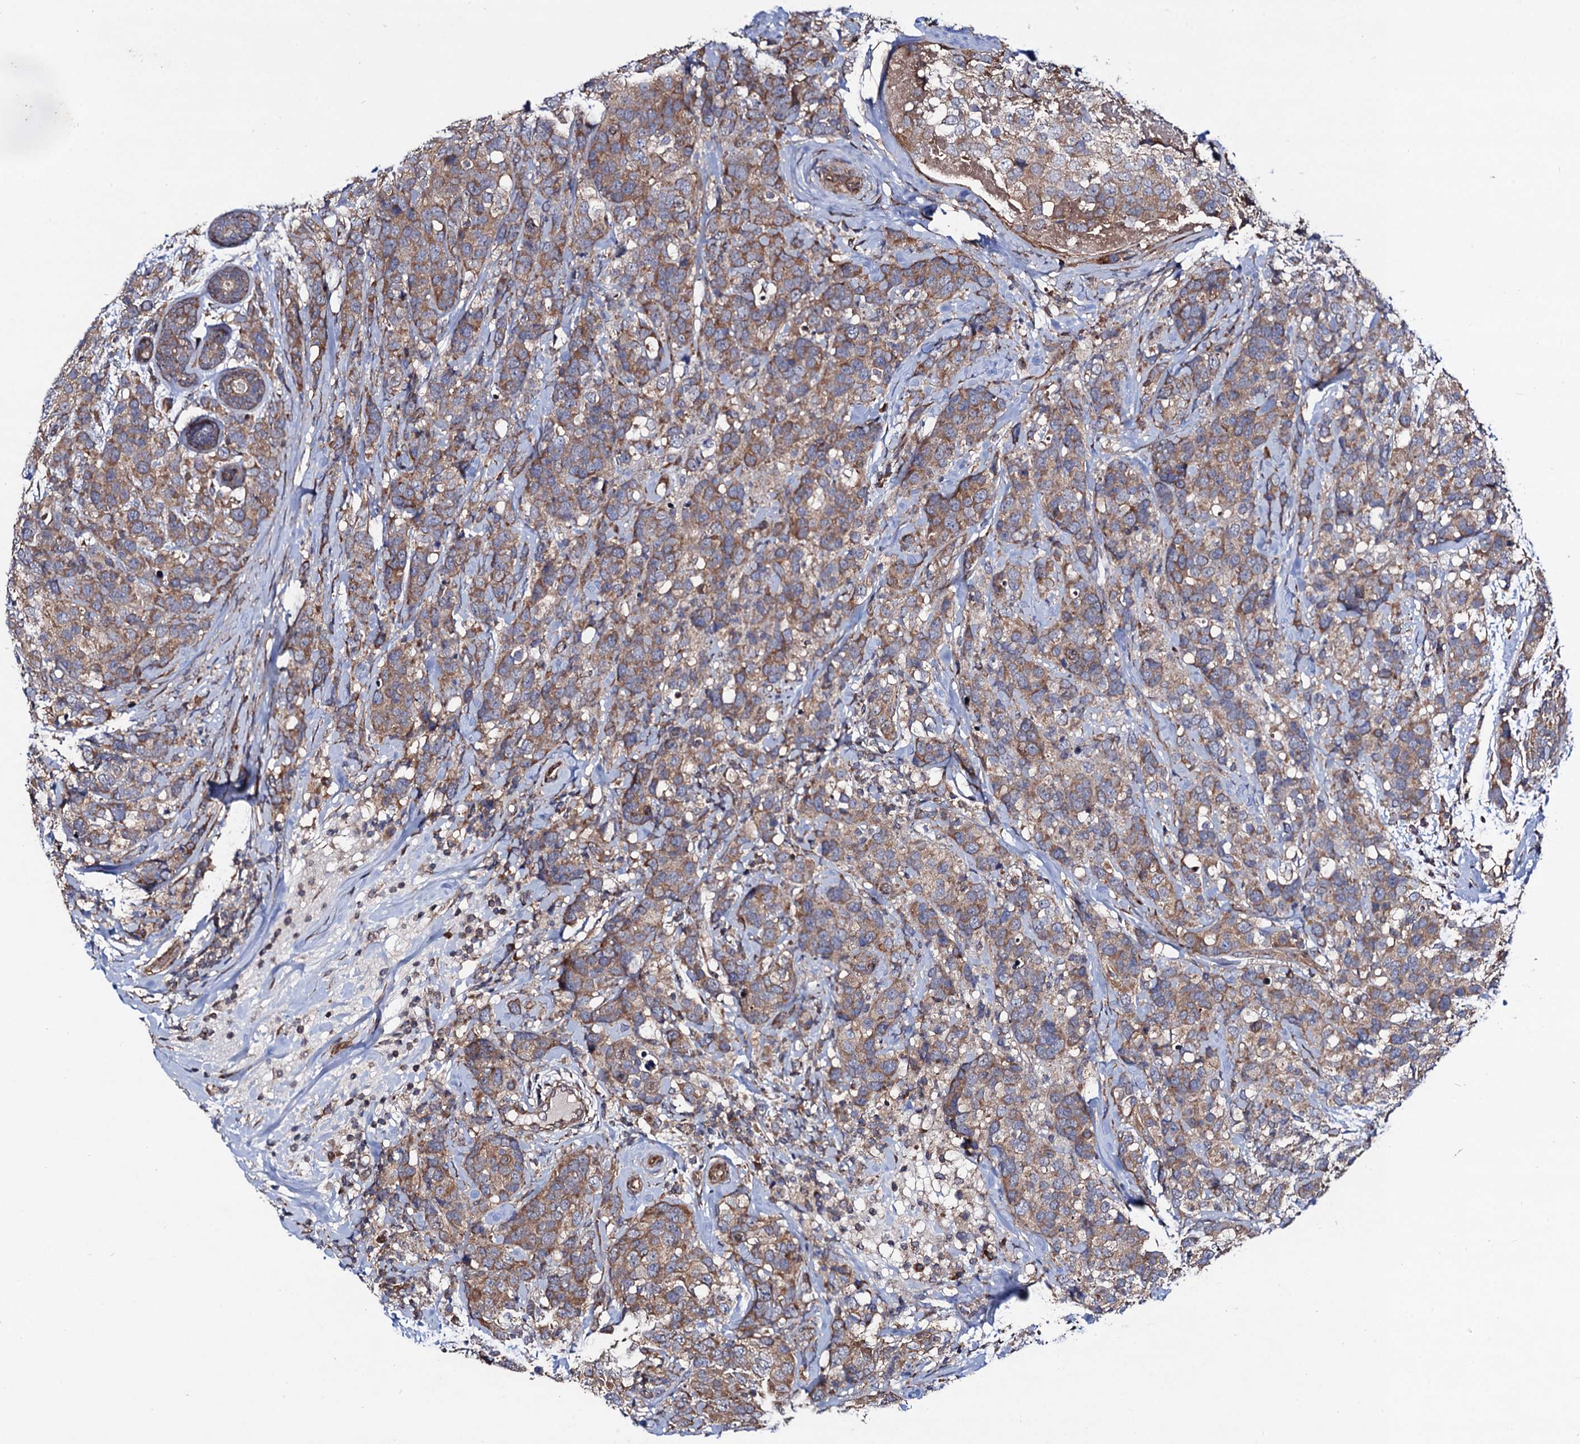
{"staining": {"intensity": "moderate", "quantity": ">75%", "location": "cytoplasmic/membranous"}, "tissue": "breast cancer", "cell_type": "Tumor cells", "image_type": "cancer", "snomed": [{"axis": "morphology", "description": "Lobular carcinoma"}, {"axis": "topography", "description": "Breast"}], "caption": "This image demonstrates lobular carcinoma (breast) stained with immunohistochemistry (IHC) to label a protein in brown. The cytoplasmic/membranous of tumor cells show moderate positivity for the protein. Nuclei are counter-stained blue.", "gene": "DYDC1", "patient": {"sex": "female", "age": 59}}